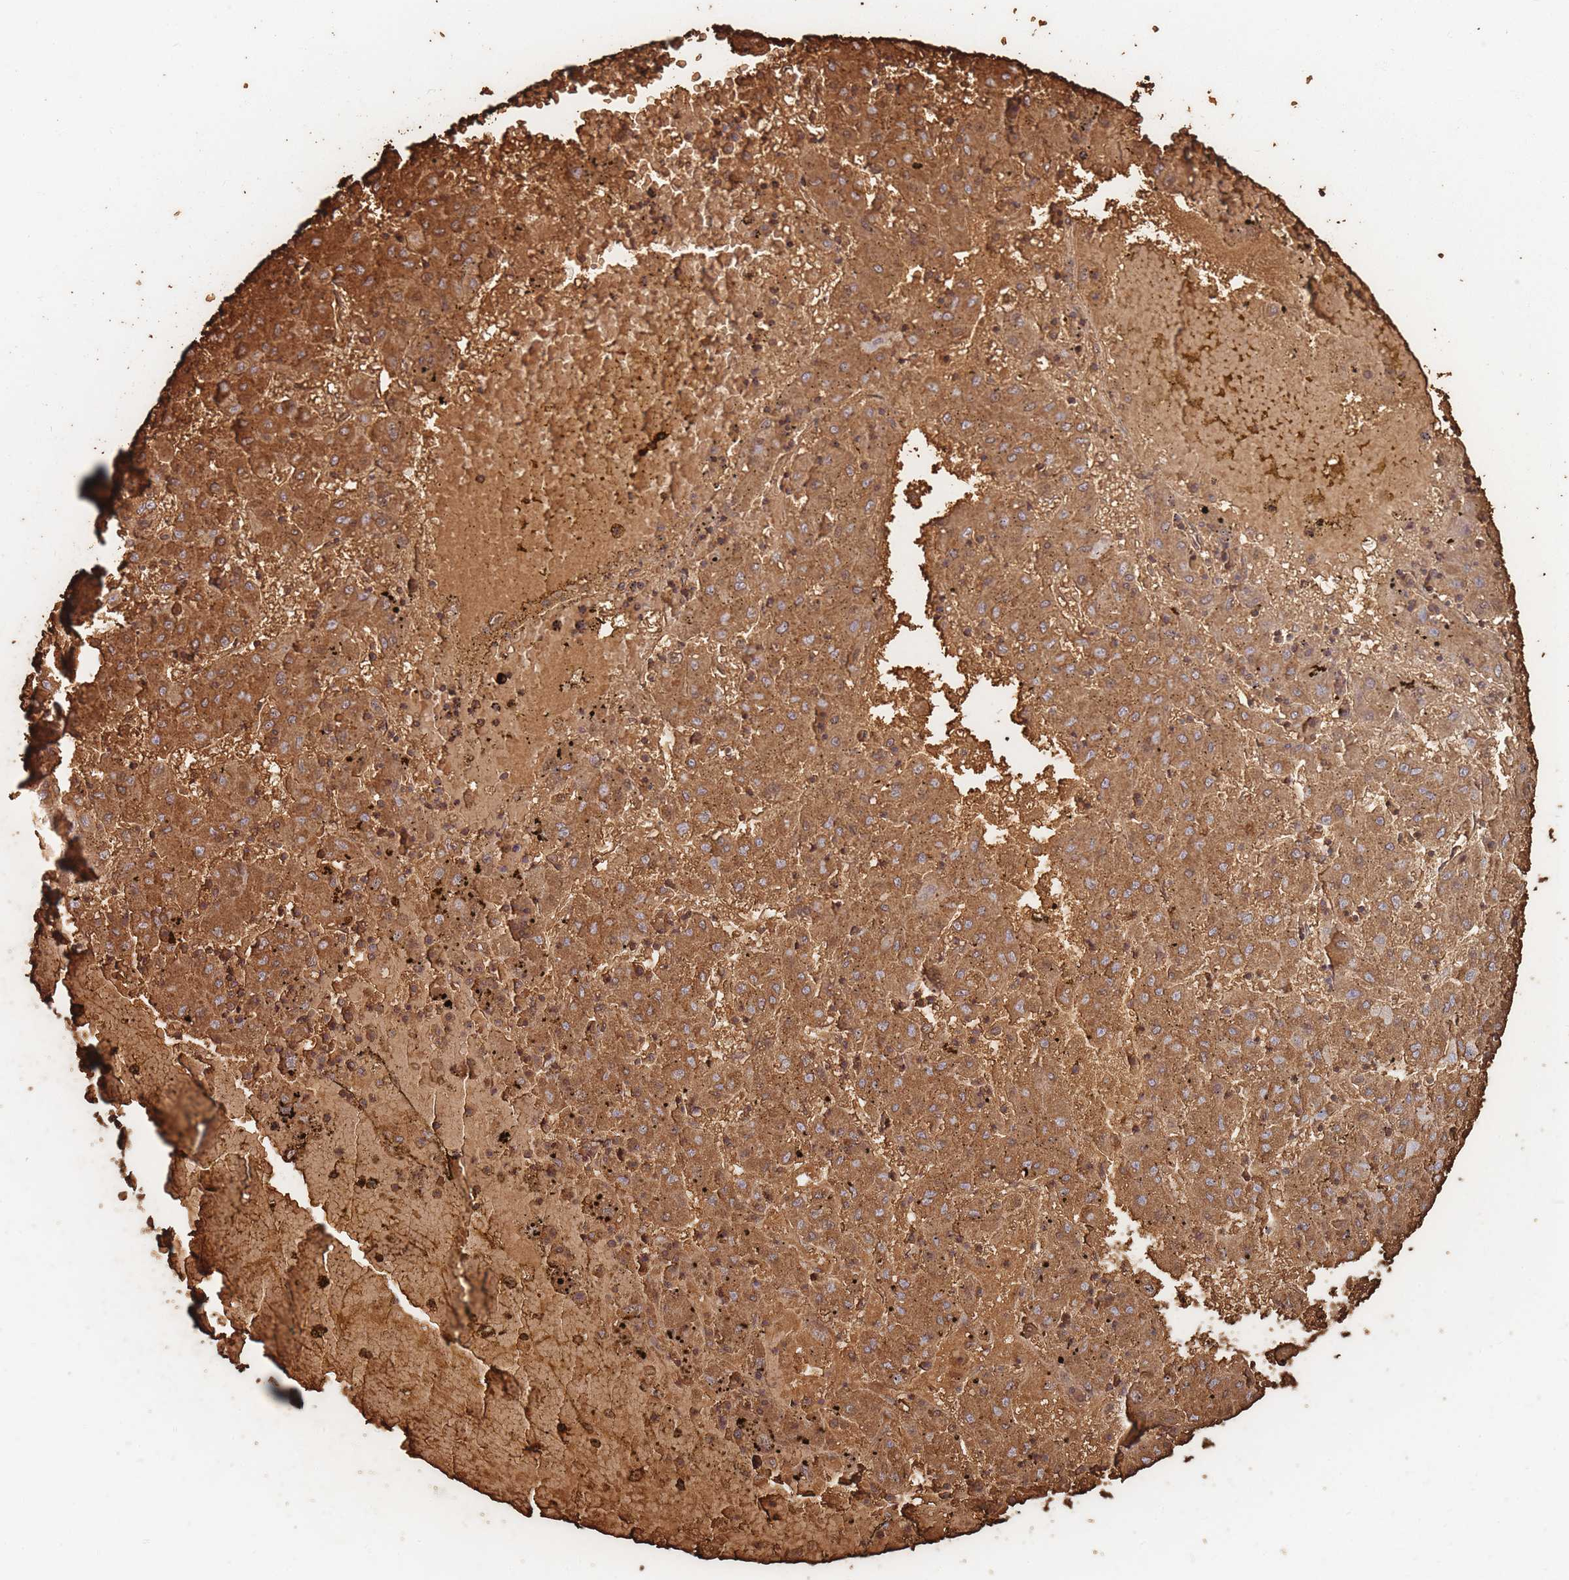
{"staining": {"intensity": "moderate", "quantity": ">75%", "location": "cytoplasmic/membranous"}, "tissue": "liver cancer", "cell_type": "Tumor cells", "image_type": "cancer", "snomed": [{"axis": "morphology", "description": "Carcinoma, Hepatocellular, NOS"}, {"axis": "topography", "description": "Liver"}], "caption": "Human liver cancer (hepatocellular carcinoma) stained for a protein (brown) exhibits moderate cytoplasmic/membranous positive expression in approximately >75% of tumor cells.", "gene": "SLC2A6", "patient": {"sex": "male", "age": 72}}